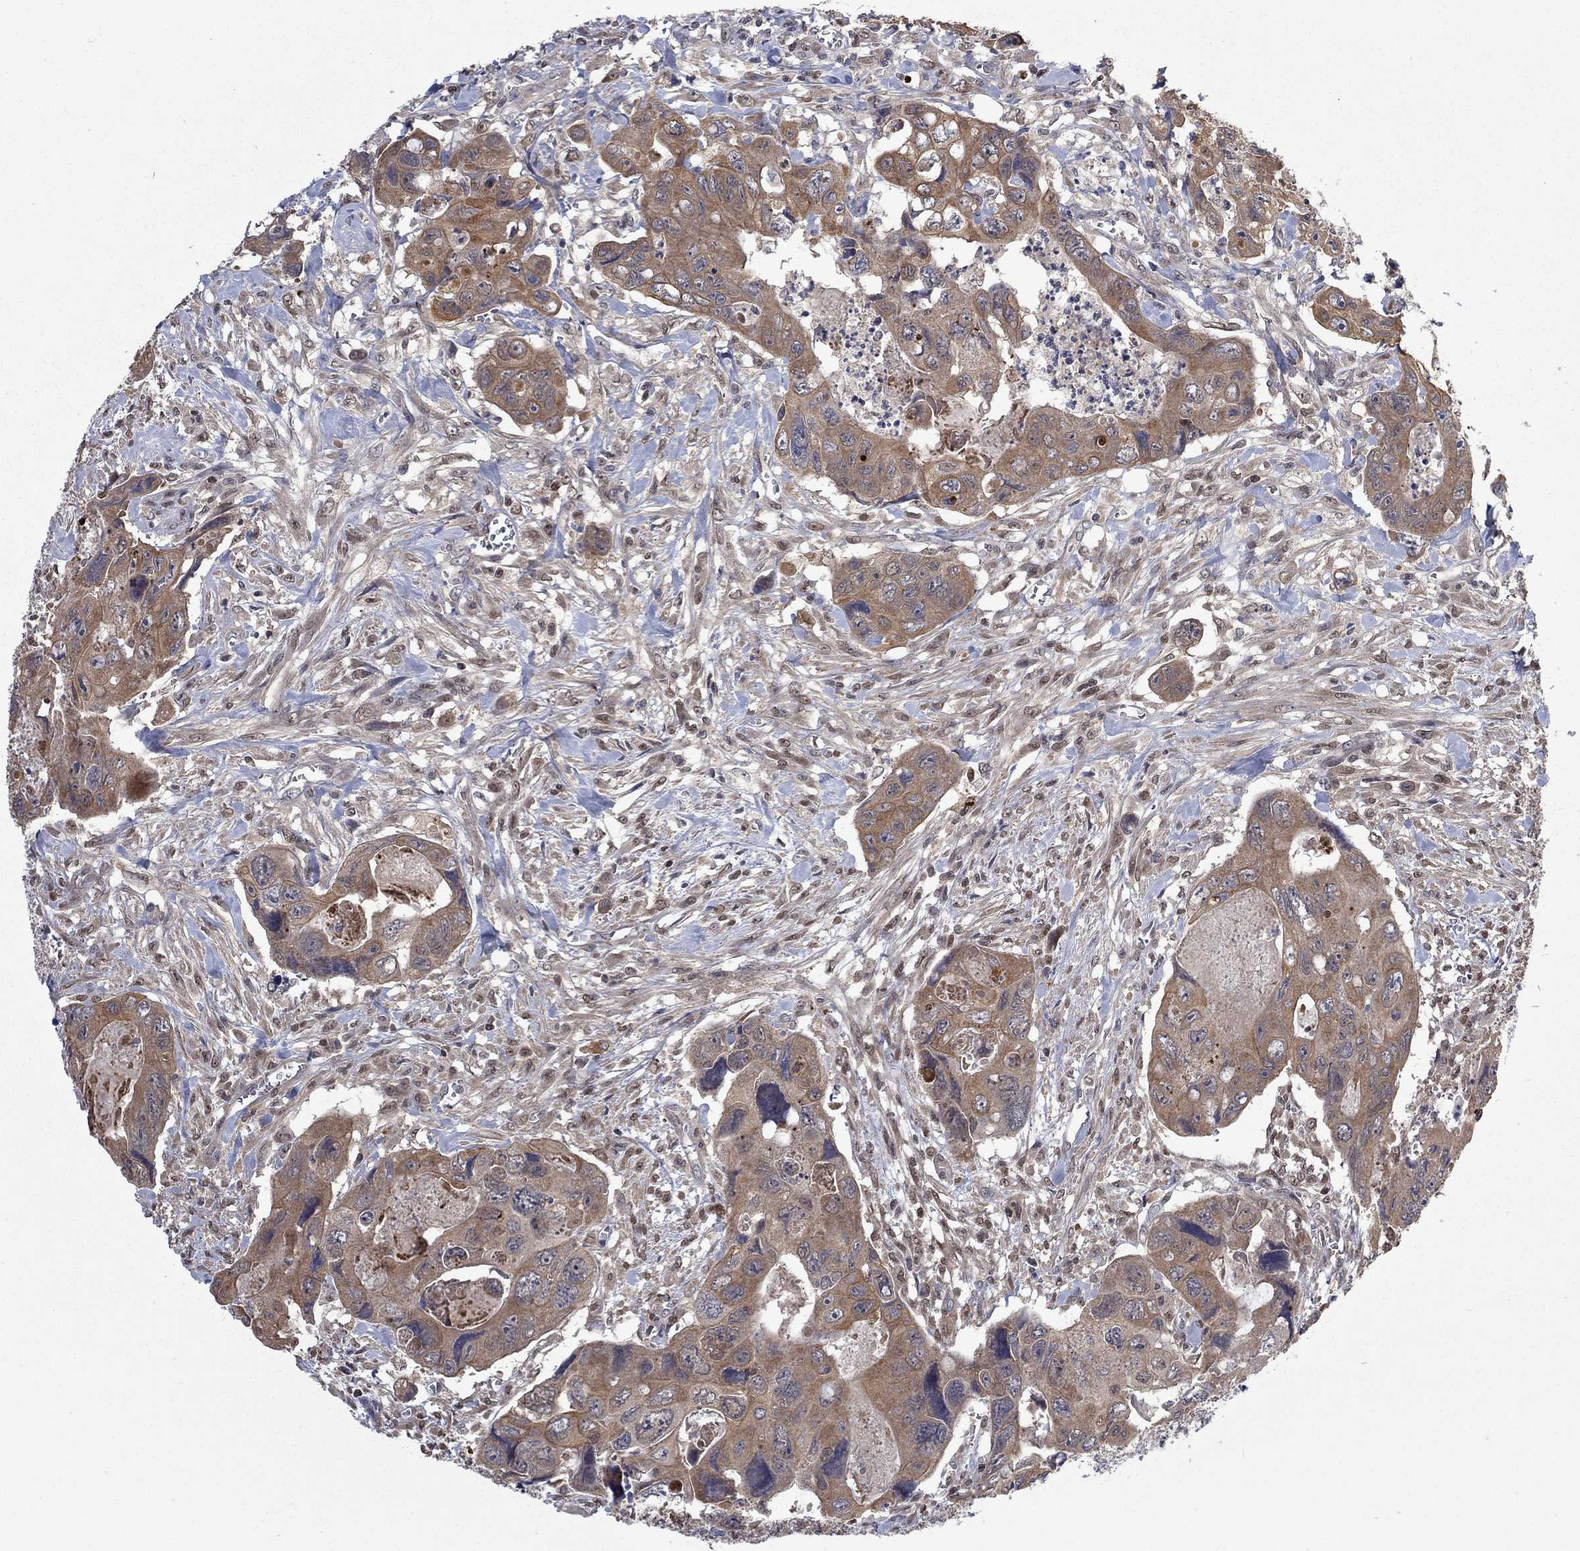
{"staining": {"intensity": "moderate", "quantity": ">75%", "location": "cytoplasmic/membranous"}, "tissue": "colorectal cancer", "cell_type": "Tumor cells", "image_type": "cancer", "snomed": [{"axis": "morphology", "description": "Adenocarcinoma, NOS"}, {"axis": "topography", "description": "Rectum"}], "caption": "Immunohistochemistry (IHC) staining of colorectal cancer, which exhibits medium levels of moderate cytoplasmic/membranous staining in approximately >75% of tumor cells indicating moderate cytoplasmic/membranous protein positivity. The staining was performed using DAB (brown) for protein detection and nuclei were counterstained in hematoxylin (blue).", "gene": "IAH1", "patient": {"sex": "male", "age": 62}}